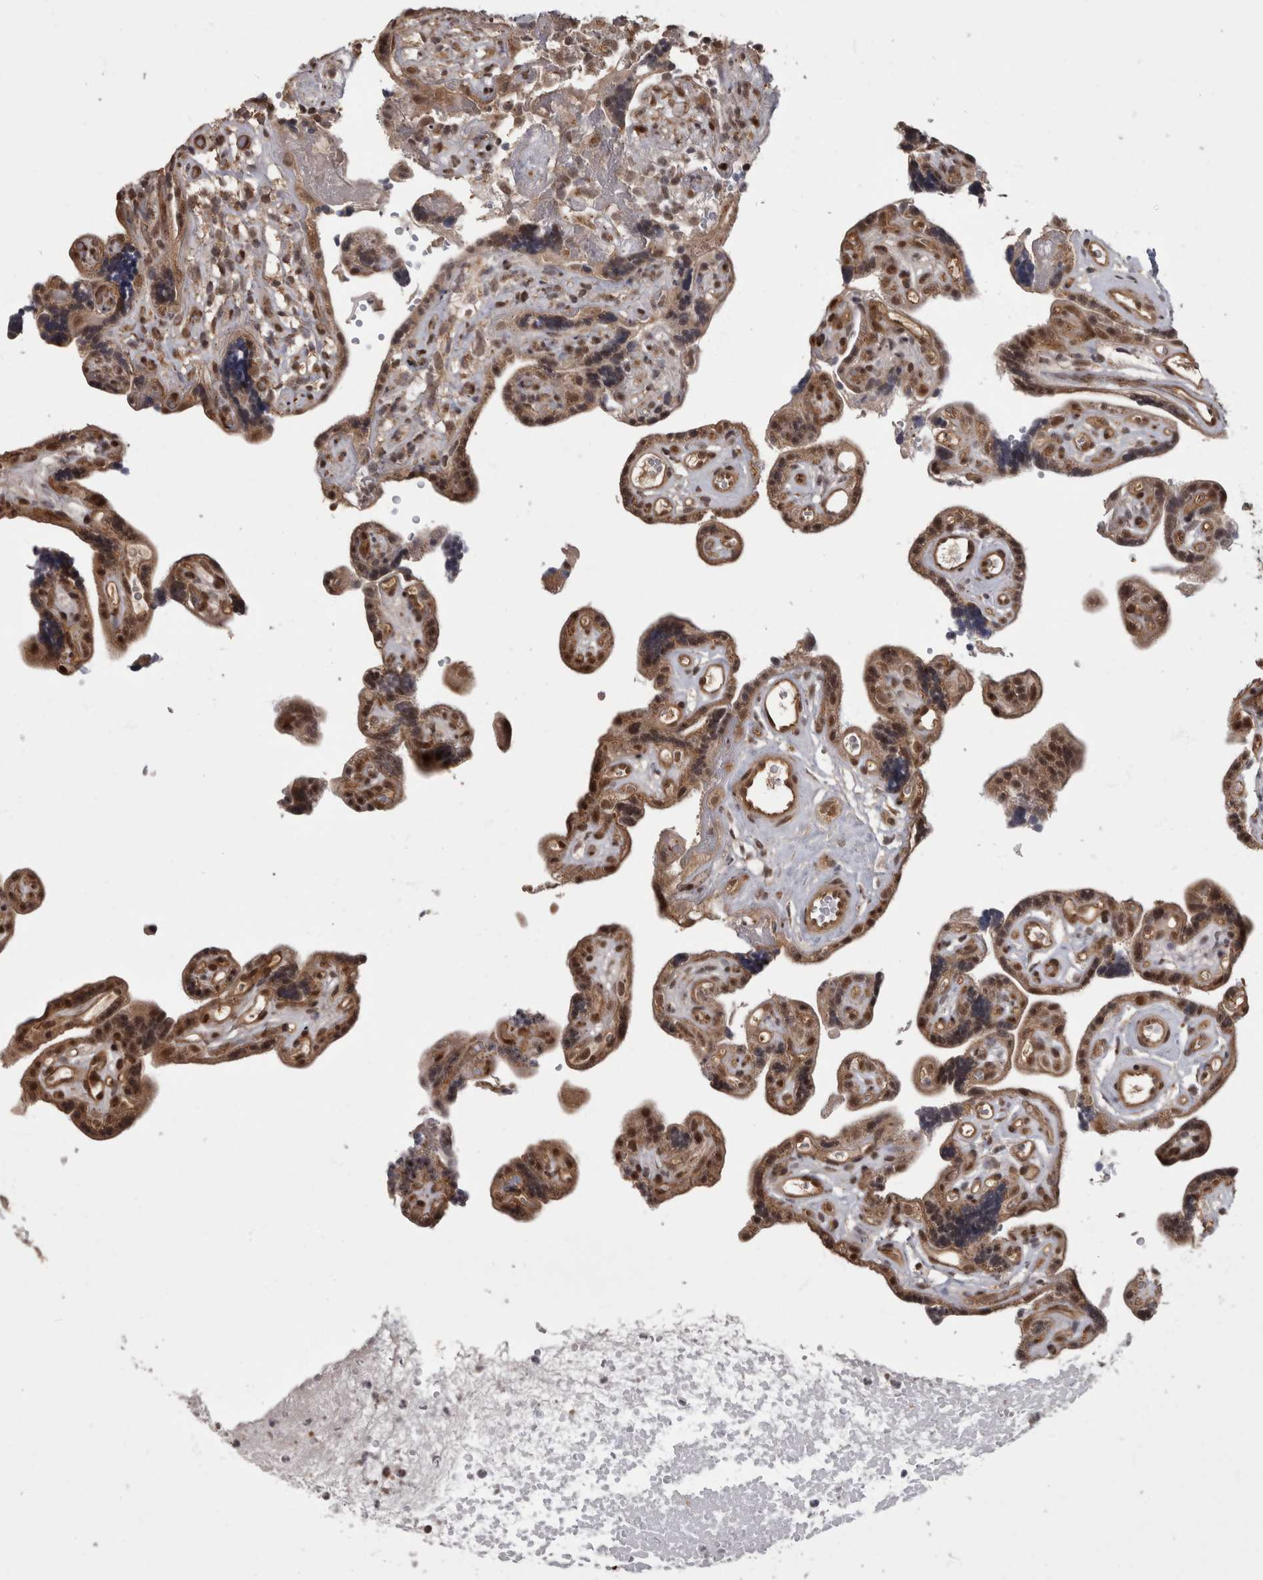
{"staining": {"intensity": "strong", "quantity": ">75%", "location": "cytoplasmic/membranous,nuclear"}, "tissue": "placenta", "cell_type": "Decidual cells", "image_type": "normal", "snomed": [{"axis": "morphology", "description": "Normal tissue, NOS"}, {"axis": "topography", "description": "Placenta"}], "caption": "Immunohistochemical staining of unremarkable human placenta displays strong cytoplasmic/membranous,nuclear protein positivity in about >75% of decidual cells.", "gene": "AKT3", "patient": {"sex": "female", "age": 30}}